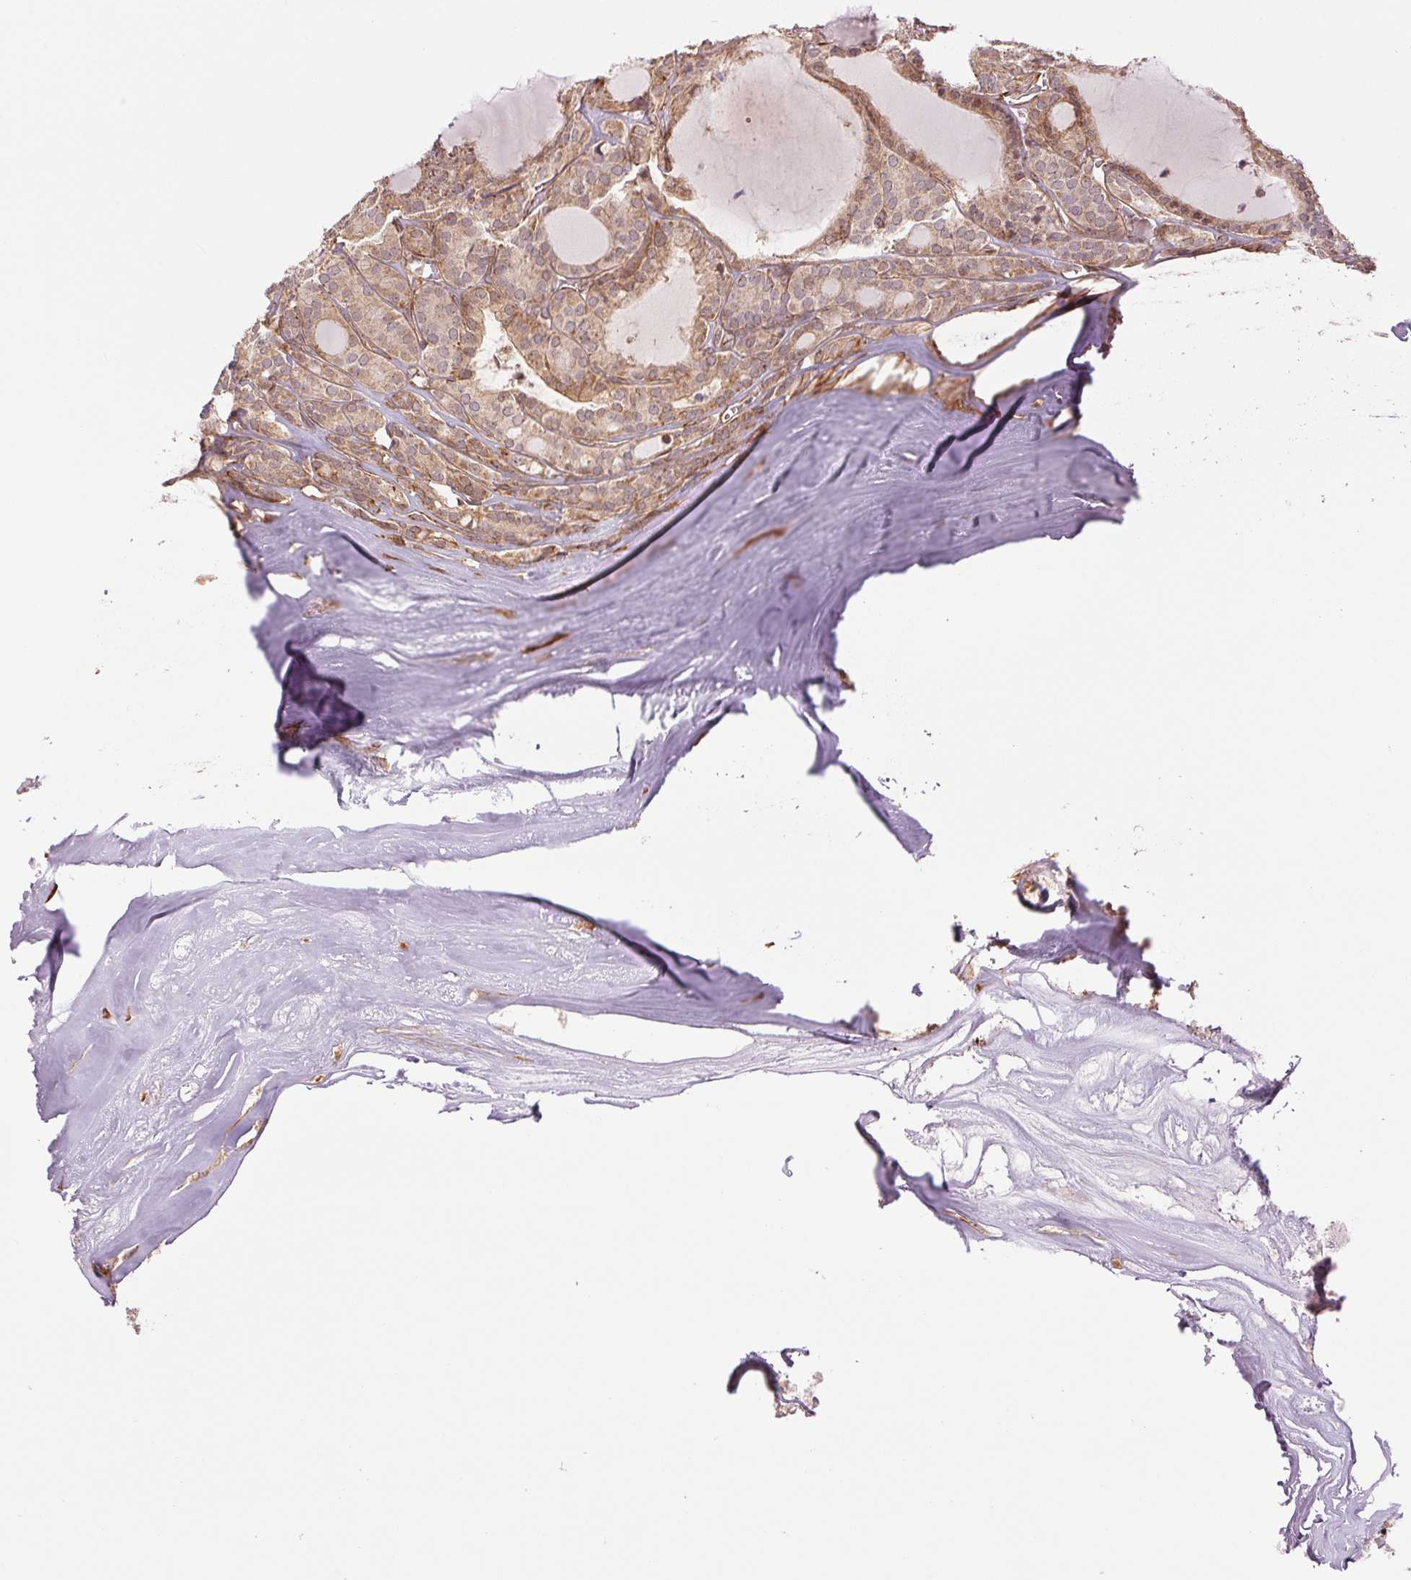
{"staining": {"intensity": "moderate", "quantity": ">75%", "location": "cytoplasmic/membranous"}, "tissue": "thyroid cancer", "cell_type": "Tumor cells", "image_type": "cancer", "snomed": [{"axis": "morphology", "description": "Follicular adenoma carcinoma, NOS"}, {"axis": "topography", "description": "Thyroid gland"}], "caption": "Thyroid follicular adenoma carcinoma stained with immunohistochemistry (IHC) reveals moderate cytoplasmic/membranous expression in approximately >75% of tumor cells.", "gene": "STARD7", "patient": {"sex": "male", "age": 74}}